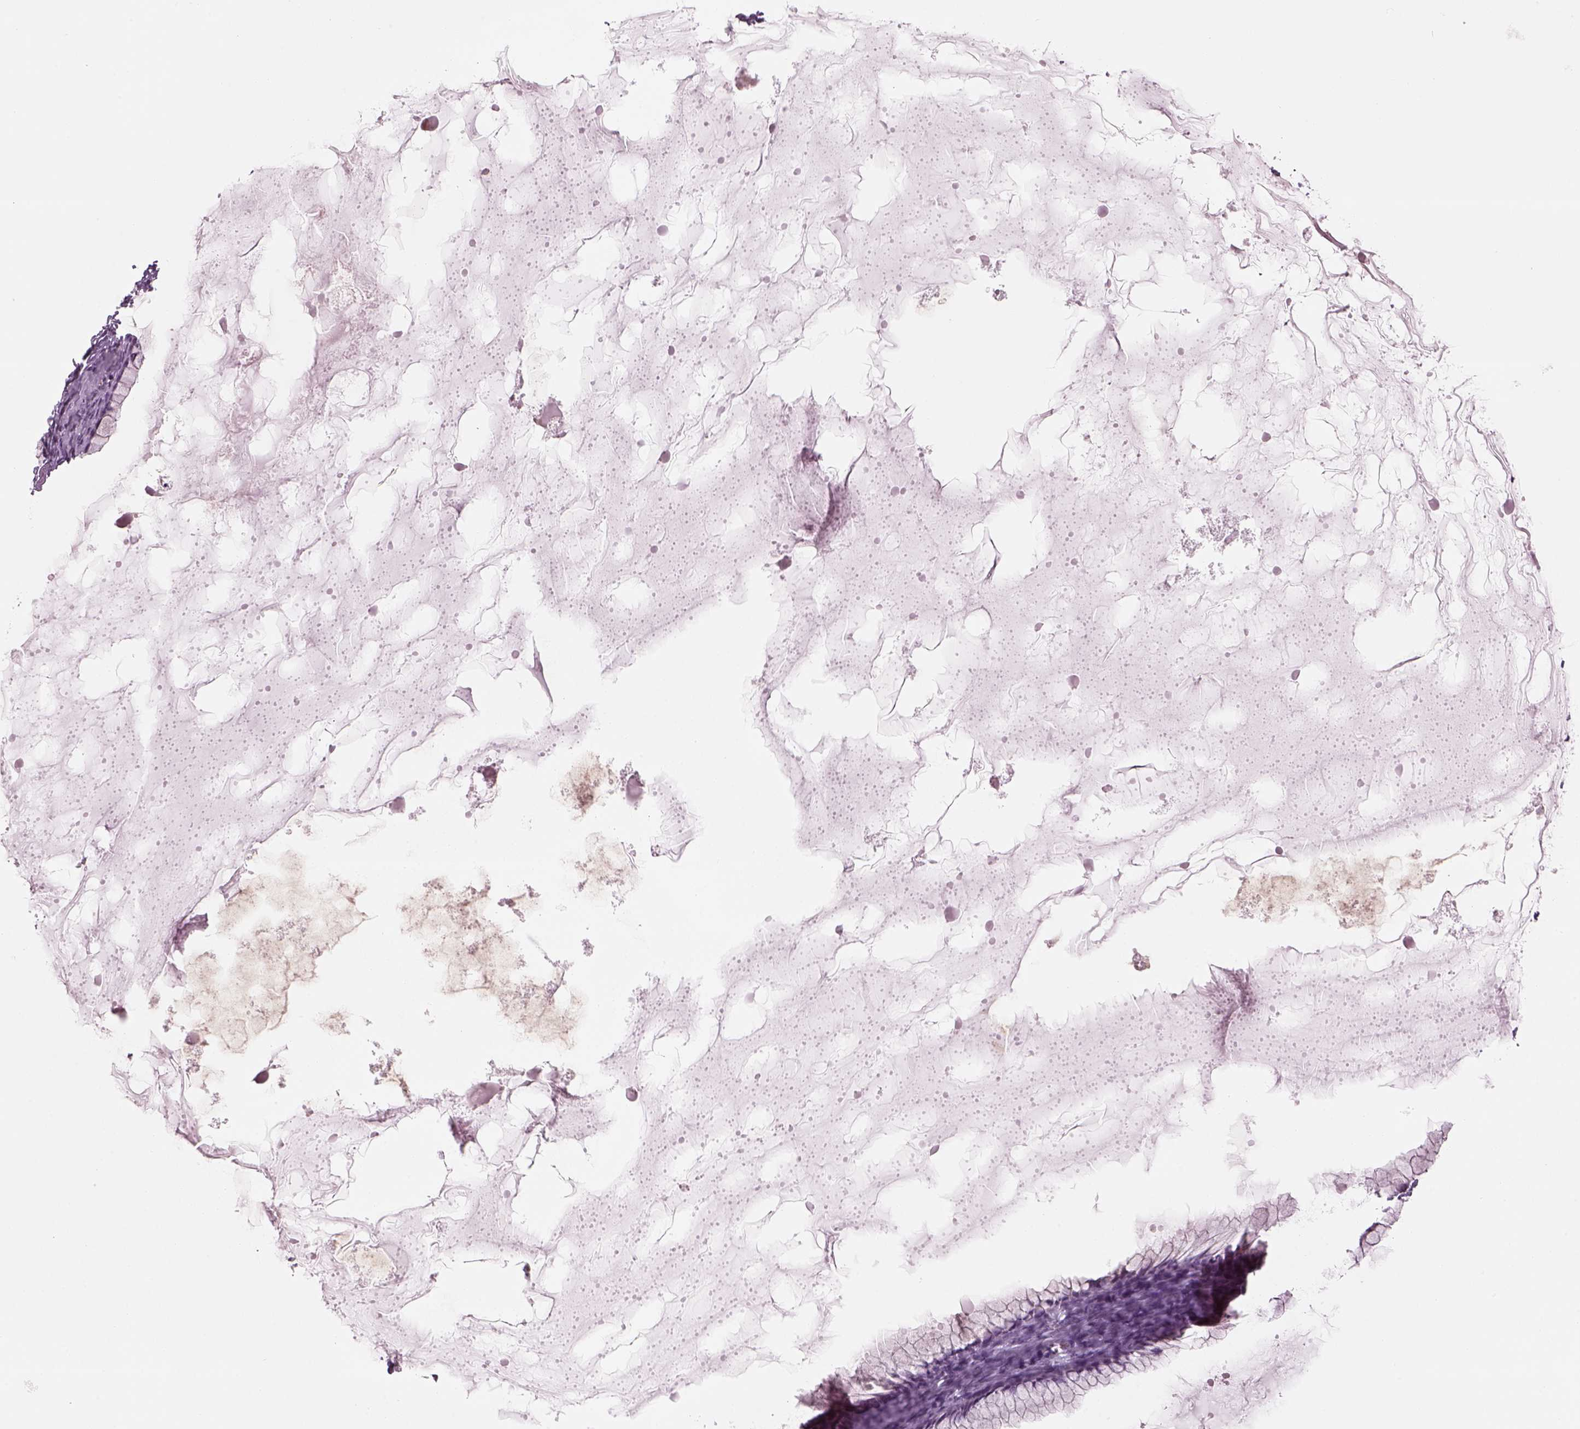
{"staining": {"intensity": "negative", "quantity": "none", "location": "none"}, "tissue": "ovarian cancer", "cell_type": "Tumor cells", "image_type": "cancer", "snomed": [{"axis": "morphology", "description": "Cystadenocarcinoma, mucinous, NOS"}, {"axis": "topography", "description": "Ovary"}], "caption": "The photomicrograph shows no significant staining in tumor cells of ovarian mucinous cystadenocarcinoma.", "gene": "LRRIQ3", "patient": {"sex": "female", "age": 41}}